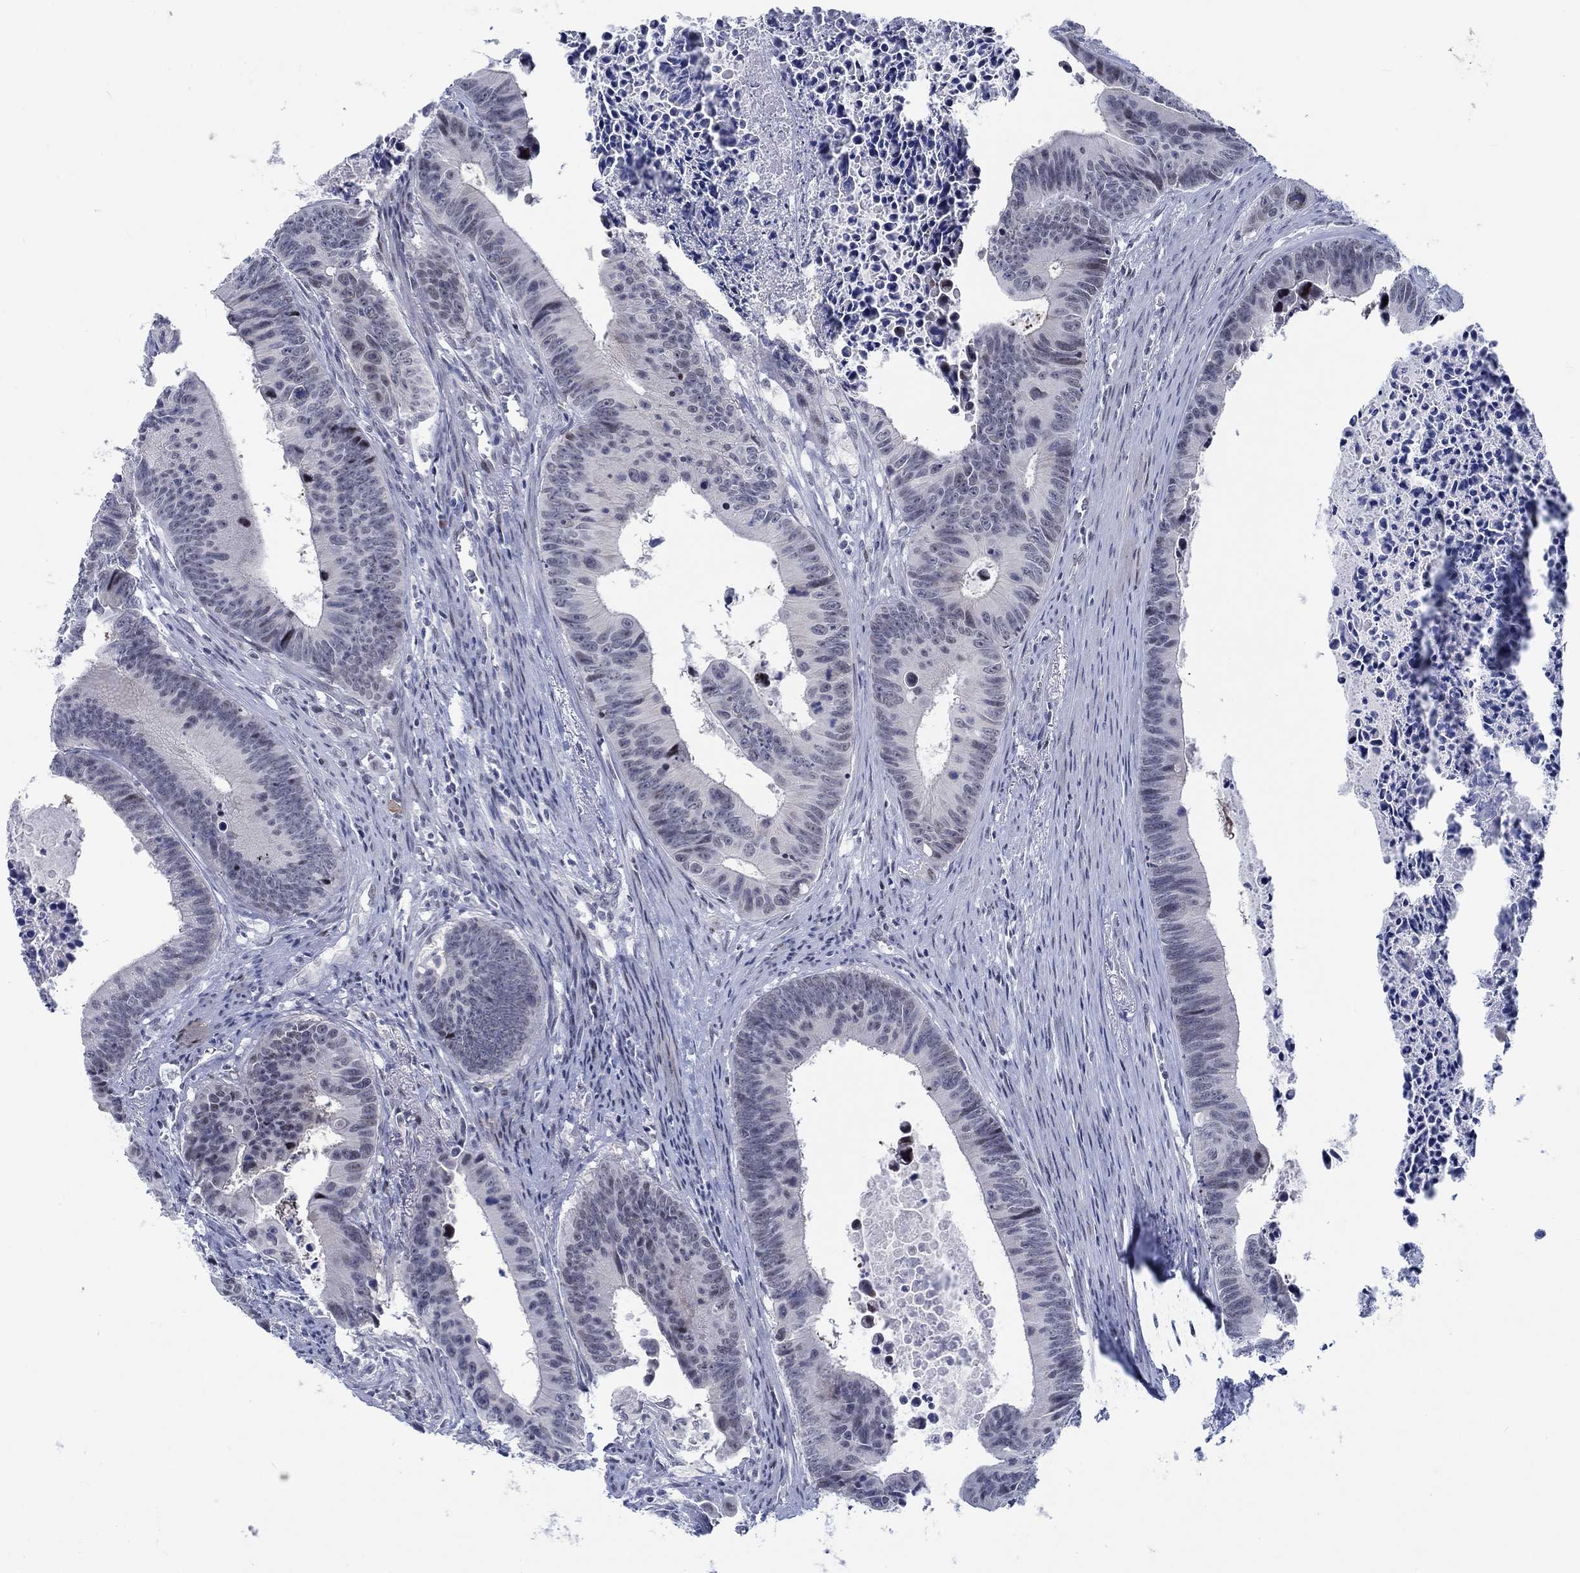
{"staining": {"intensity": "negative", "quantity": "none", "location": "none"}, "tissue": "colorectal cancer", "cell_type": "Tumor cells", "image_type": "cancer", "snomed": [{"axis": "morphology", "description": "Adenocarcinoma, NOS"}, {"axis": "topography", "description": "Colon"}], "caption": "IHC micrograph of neoplastic tissue: human colorectal adenocarcinoma stained with DAB demonstrates no significant protein expression in tumor cells.", "gene": "NEU3", "patient": {"sex": "female", "age": 87}}